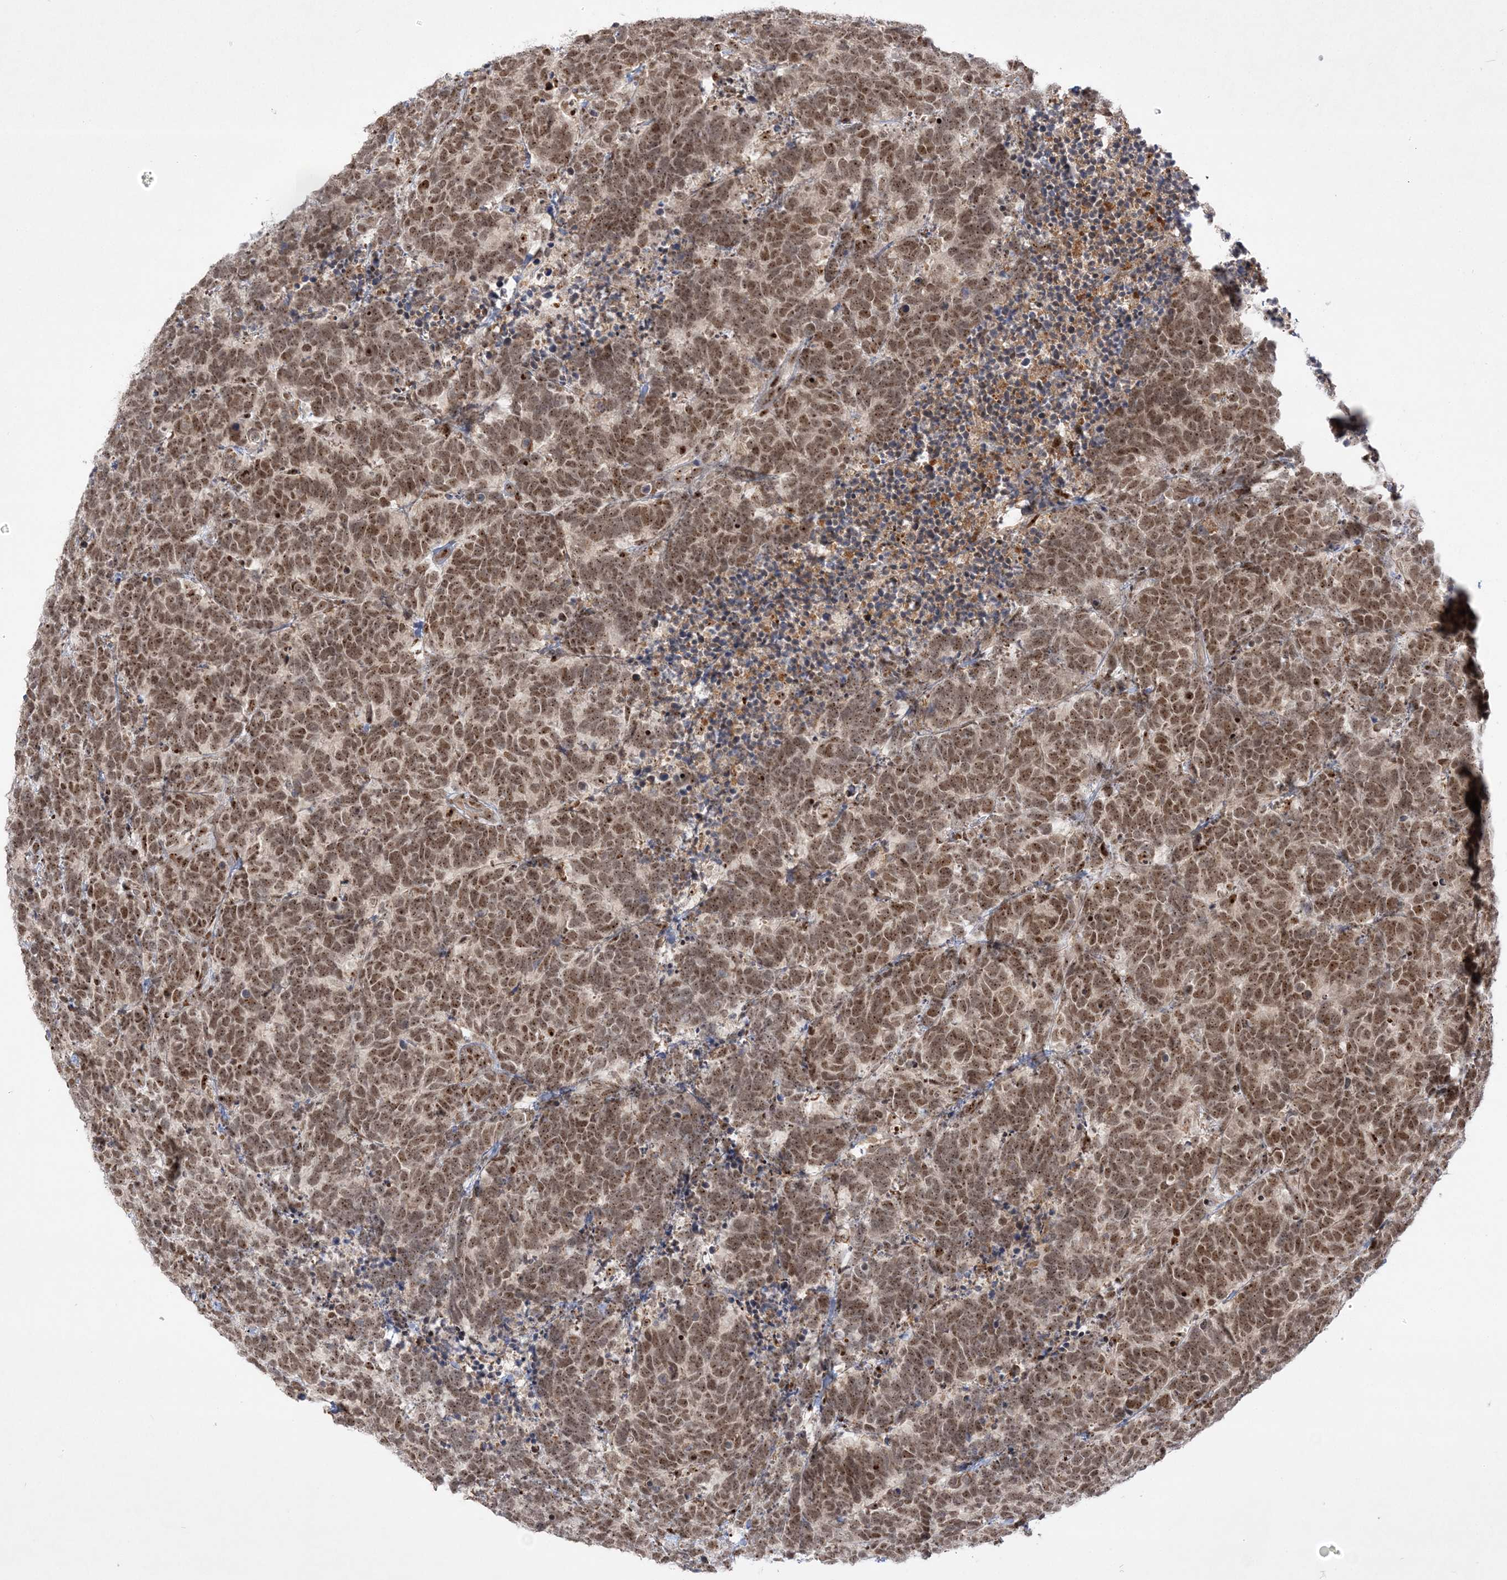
{"staining": {"intensity": "moderate", "quantity": ">75%", "location": "nuclear"}, "tissue": "carcinoid", "cell_type": "Tumor cells", "image_type": "cancer", "snomed": [{"axis": "morphology", "description": "Carcinoma, NOS"}, {"axis": "morphology", "description": "Carcinoid, malignant, NOS"}, {"axis": "topography", "description": "Urinary bladder"}], "caption": "Carcinoid stained for a protein displays moderate nuclear positivity in tumor cells. The protein of interest is stained brown, and the nuclei are stained in blue (DAB IHC with brightfield microscopy, high magnification).", "gene": "NPM3", "patient": {"sex": "male", "age": 57}}